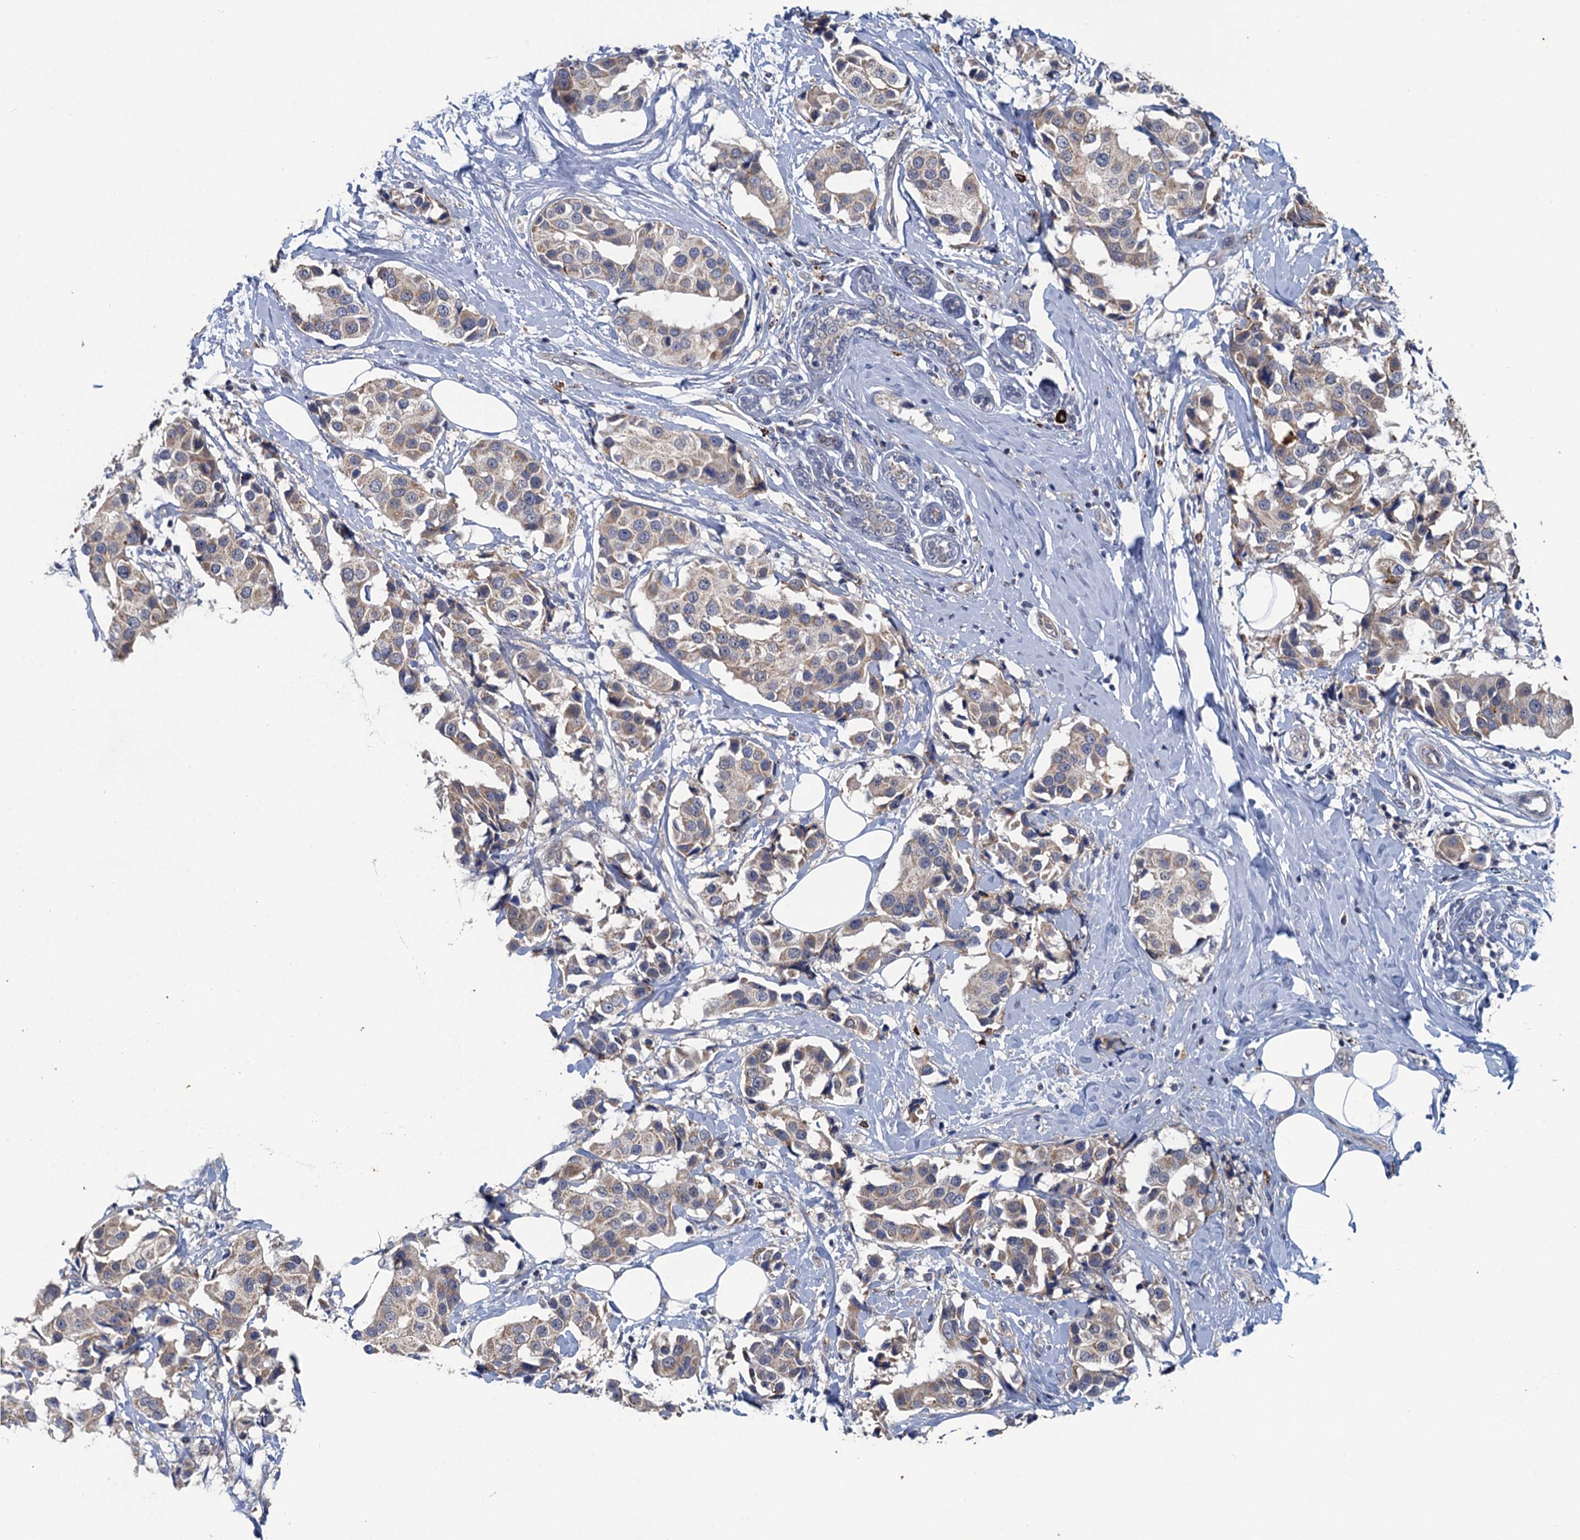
{"staining": {"intensity": "weak", "quantity": "25%-75%", "location": "cytoplasmic/membranous"}, "tissue": "breast cancer", "cell_type": "Tumor cells", "image_type": "cancer", "snomed": [{"axis": "morphology", "description": "Normal tissue, NOS"}, {"axis": "morphology", "description": "Duct carcinoma"}, {"axis": "topography", "description": "Breast"}], "caption": "About 25%-75% of tumor cells in human breast cancer exhibit weak cytoplasmic/membranous protein expression as visualized by brown immunohistochemical staining.", "gene": "KBTBD8", "patient": {"sex": "female", "age": 39}}